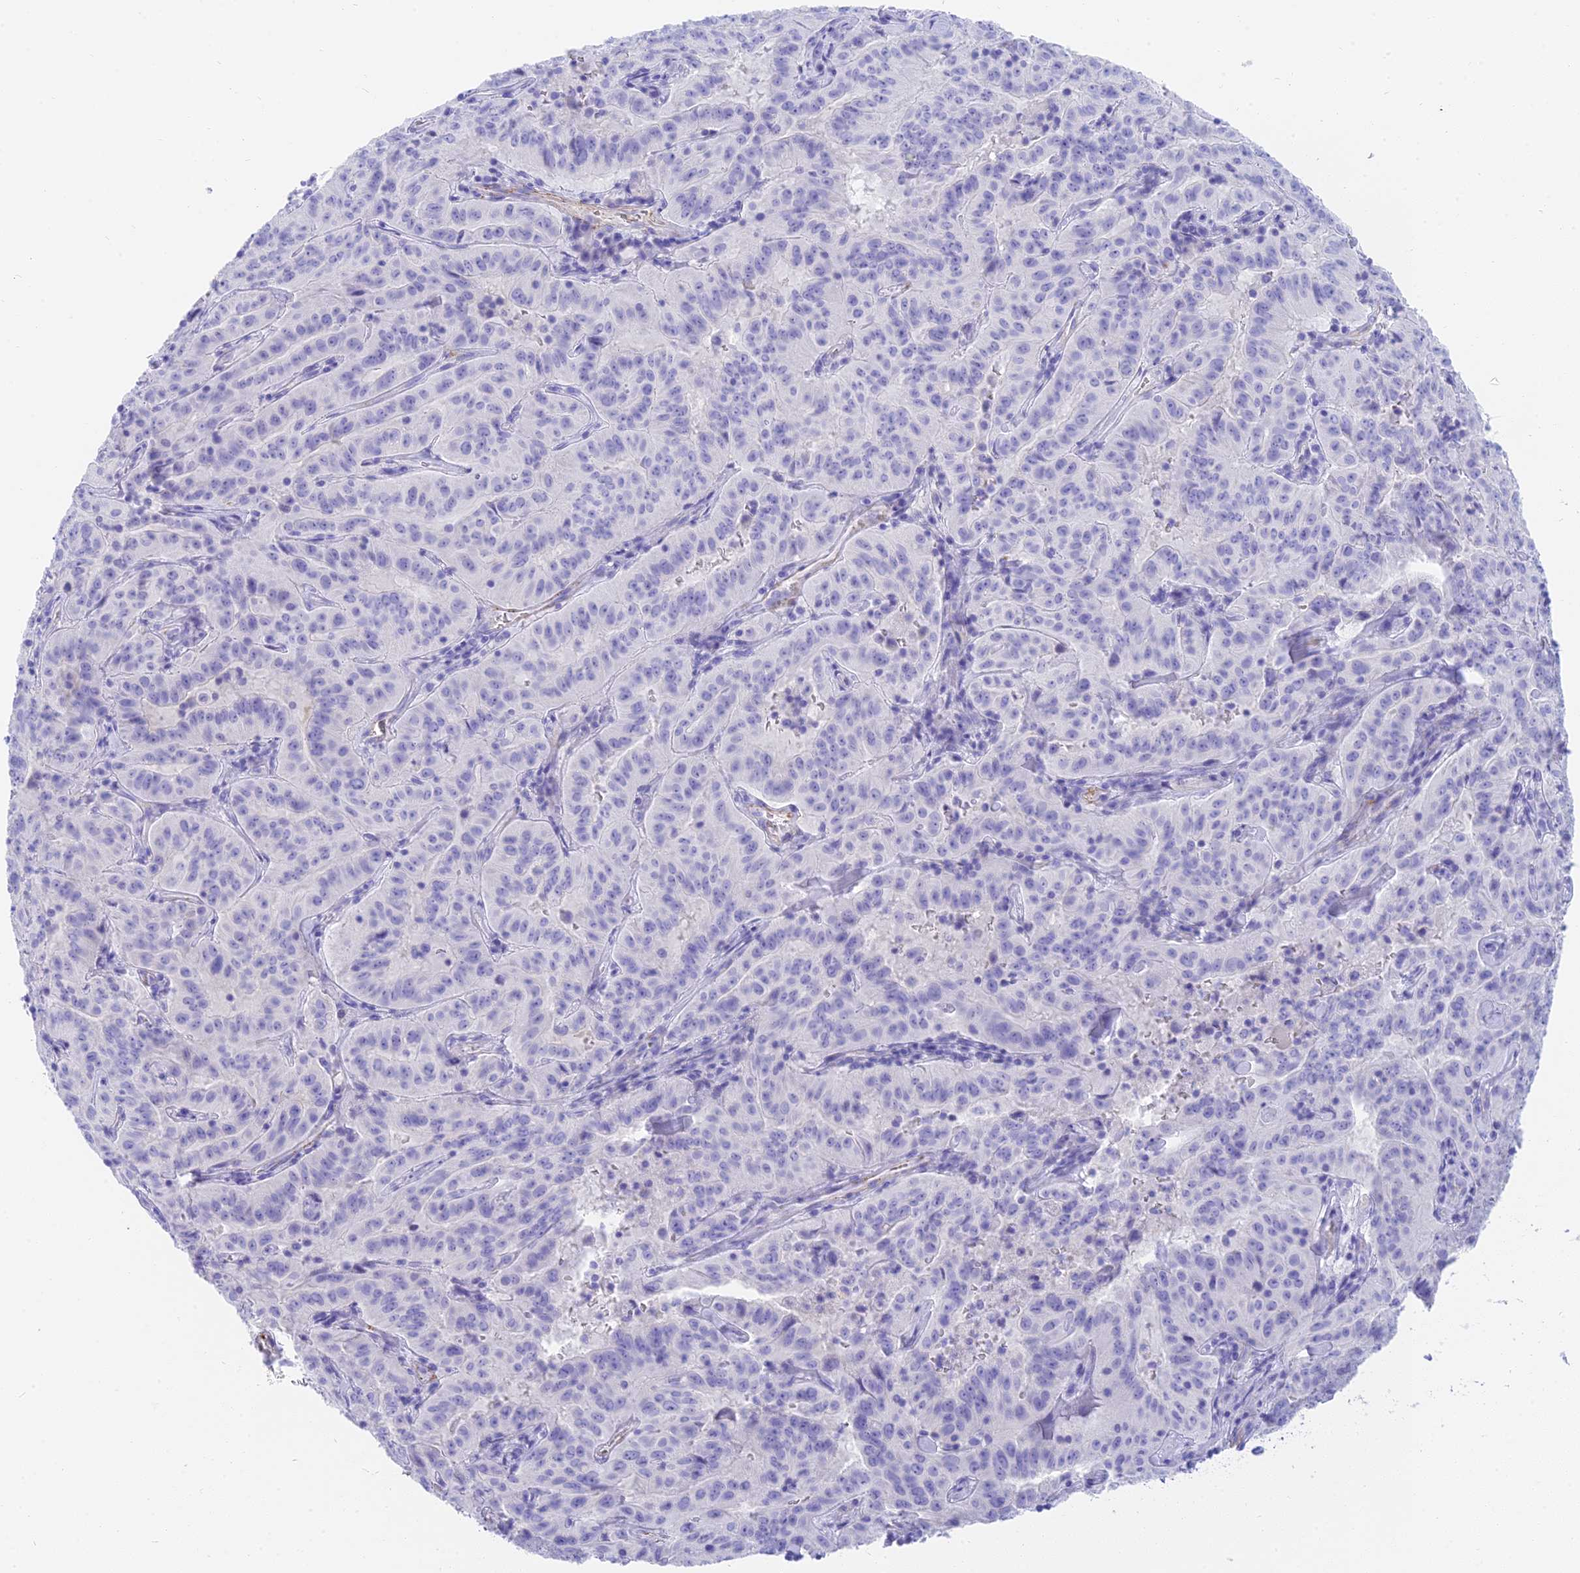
{"staining": {"intensity": "negative", "quantity": "none", "location": "none"}, "tissue": "pancreatic cancer", "cell_type": "Tumor cells", "image_type": "cancer", "snomed": [{"axis": "morphology", "description": "Adenocarcinoma, NOS"}, {"axis": "topography", "description": "Pancreas"}], "caption": "IHC of adenocarcinoma (pancreatic) reveals no expression in tumor cells.", "gene": "SLC36A2", "patient": {"sex": "male", "age": 63}}